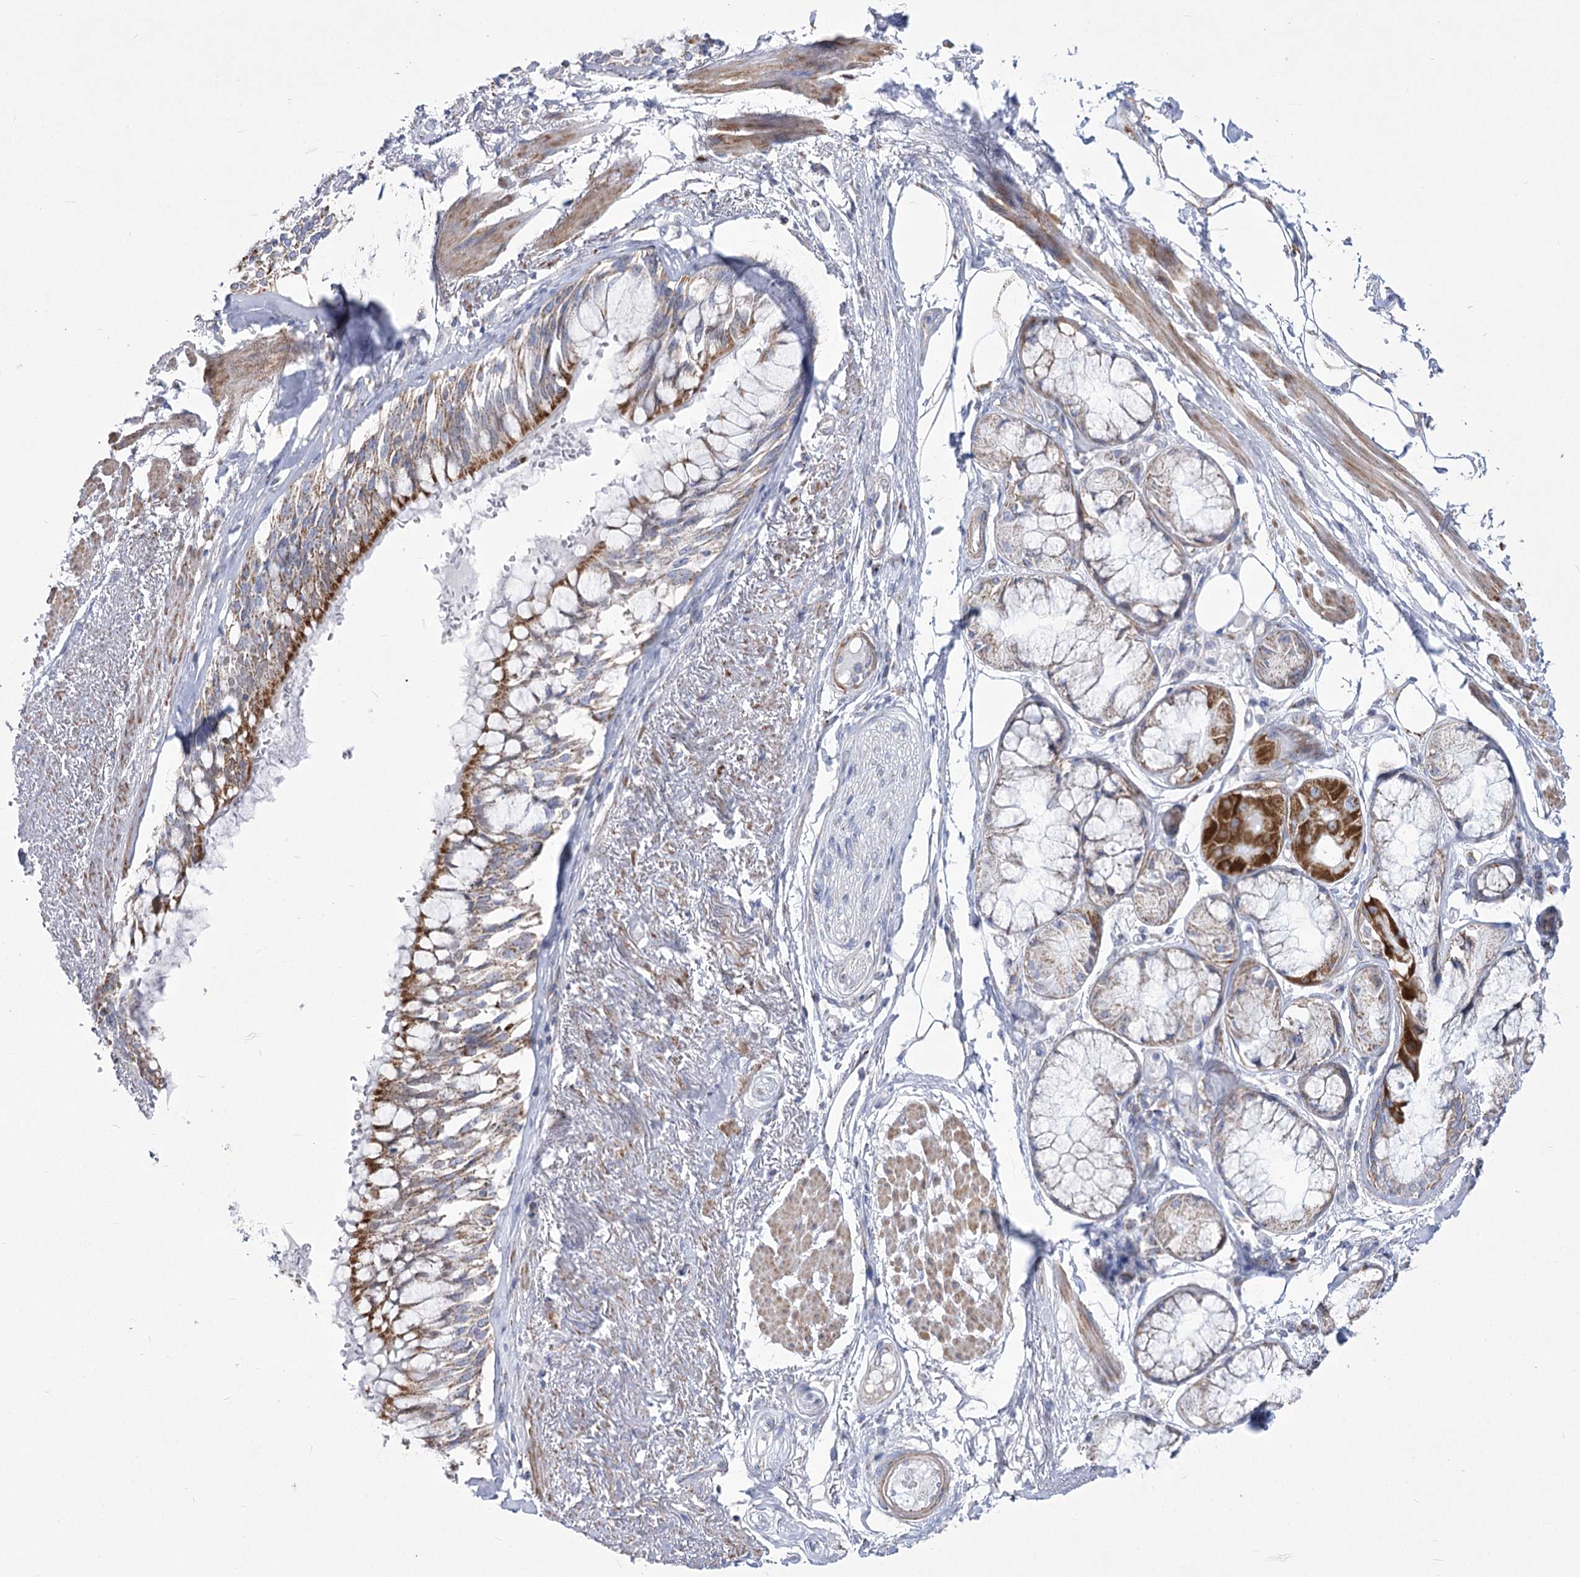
{"staining": {"intensity": "moderate", "quantity": "25%-75%", "location": "cytoplasmic/membranous"}, "tissue": "adipose tissue", "cell_type": "Adipocytes", "image_type": "normal", "snomed": [{"axis": "morphology", "description": "Normal tissue, NOS"}, {"axis": "topography", "description": "Bronchus"}], "caption": "Immunohistochemistry micrograph of benign adipose tissue stained for a protein (brown), which exhibits medium levels of moderate cytoplasmic/membranous expression in about 25%-75% of adipocytes.", "gene": "PDHB", "patient": {"sex": "male", "age": 66}}